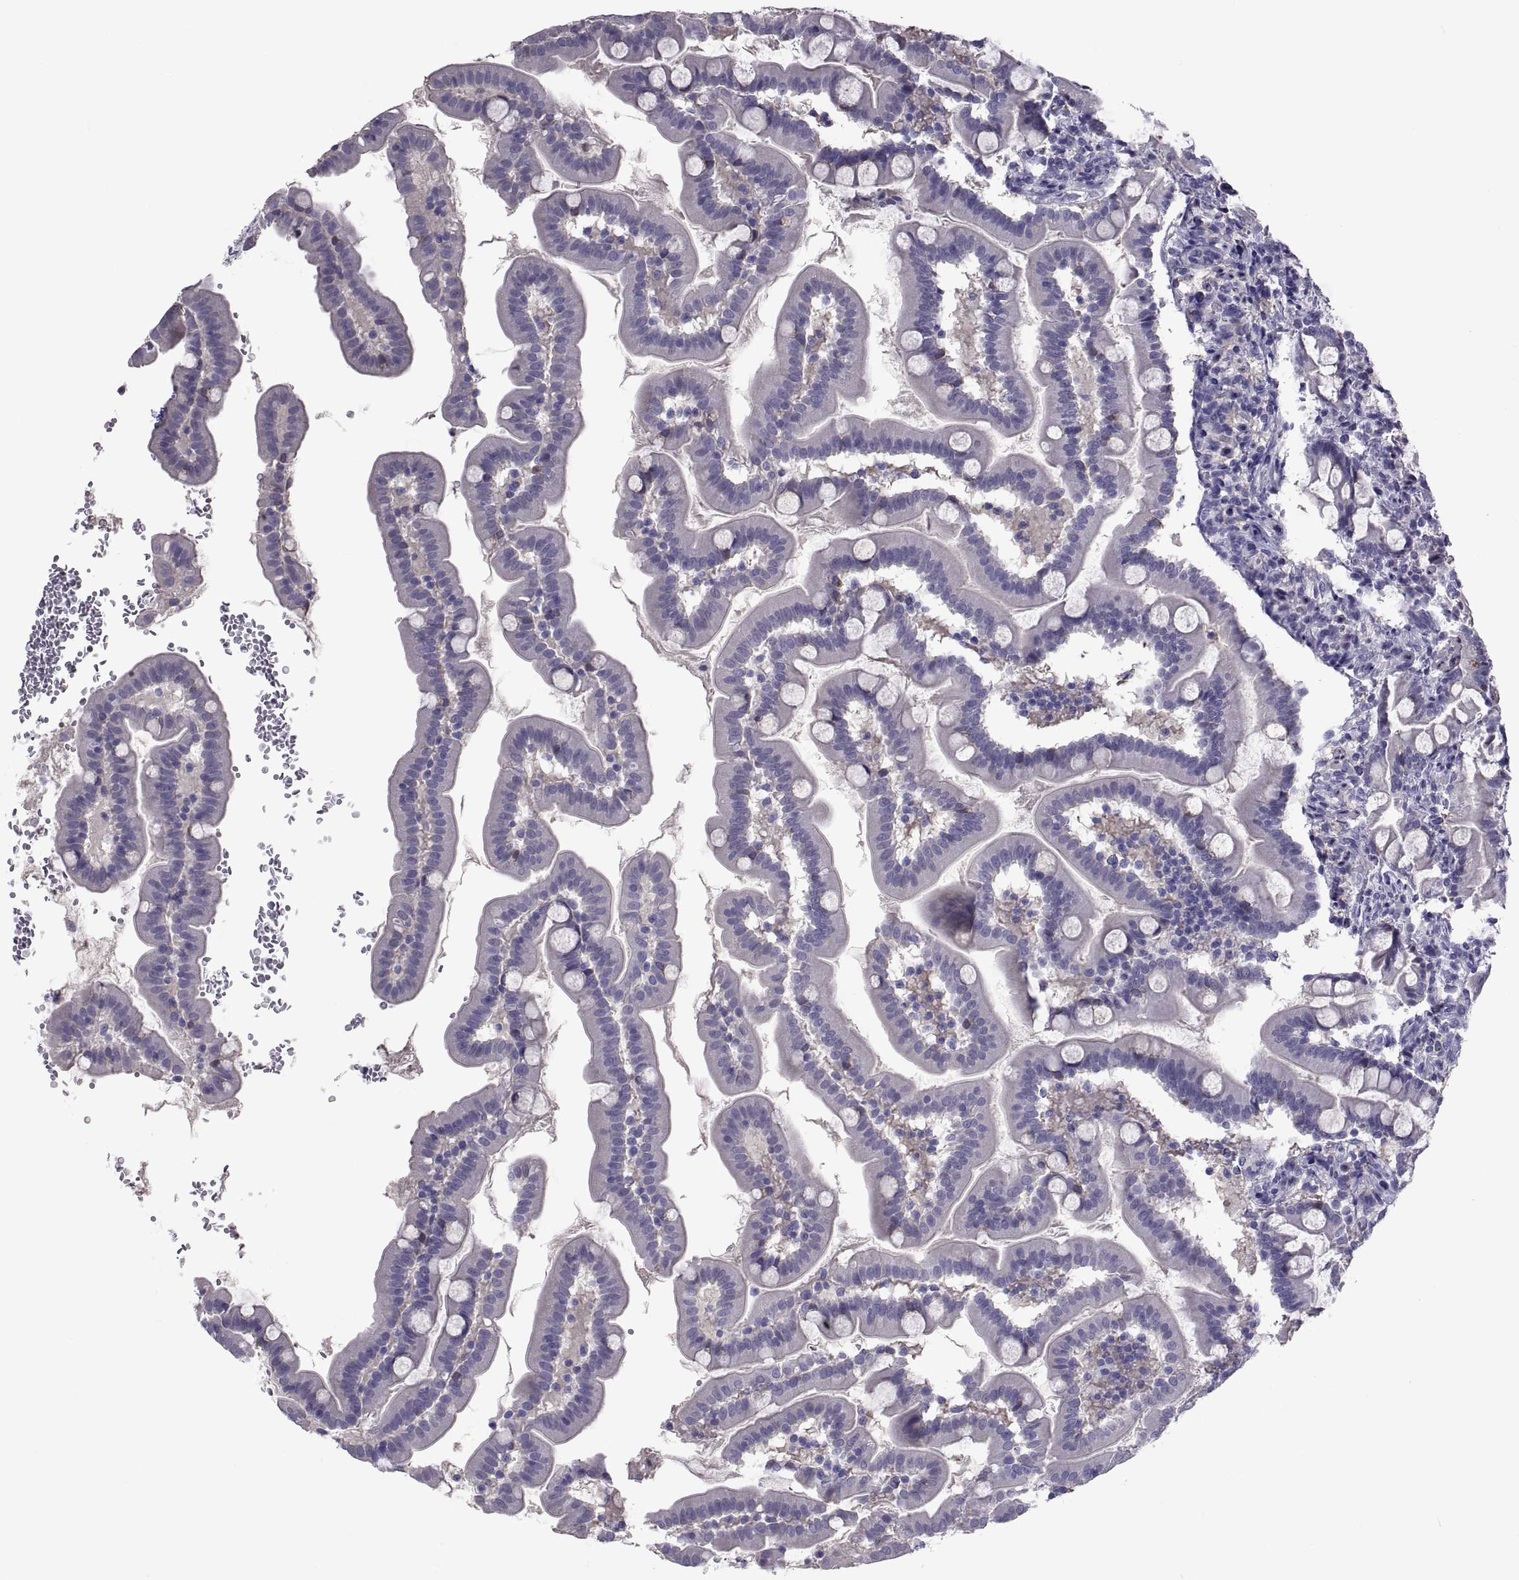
{"staining": {"intensity": "weak", "quantity": "<25%", "location": "cytoplasmic/membranous"}, "tissue": "small intestine", "cell_type": "Glandular cells", "image_type": "normal", "snomed": [{"axis": "morphology", "description": "Normal tissue, NOS"}, {"axis": "topography", "description": "Small intestine"}], "caption": "The micrograph demonstrates no staining of glandular cells in benign small intestine. Nuclei are stained in blue.", "gene": "MAGEB1", "patient": {"sex": "female", "age": 44}}